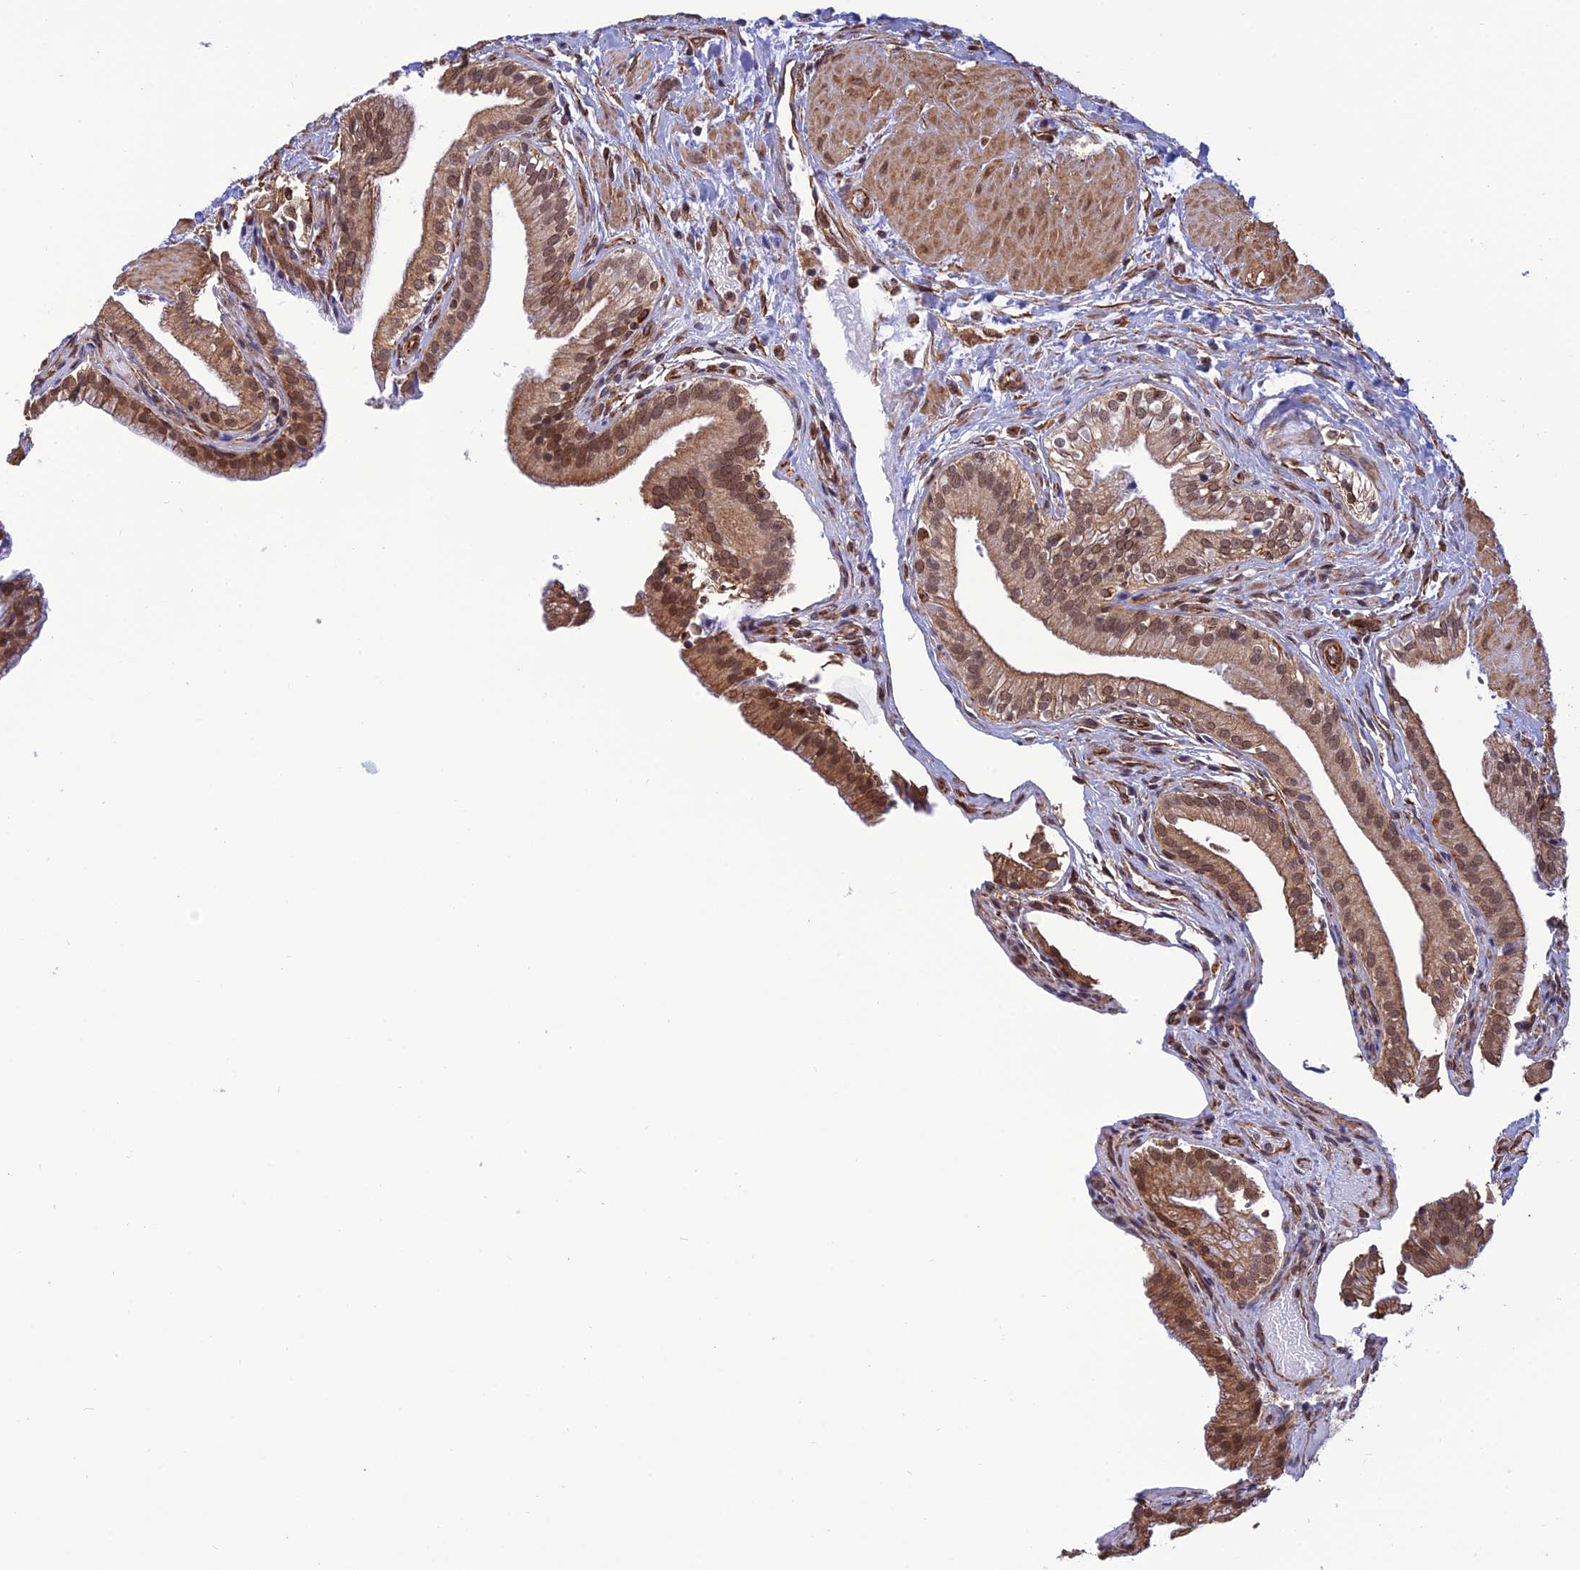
{"staining": {"intensity": "moderate", "quantity": ">75%", "location": "cytoplasmic/membranous,nuclear"}, "tissue": "gallbladder", "cell_type": "Glandular cells", "image_type": "normal", "snomed": [{"axis": "morphology", "description": "Normal tissue, NOS"}, {"axis": "topography", "description": "Gallbladder"}], "caption": "The histopathology image shows a brown stain indicating the presence of a protein in the cytoplasmic/membranous,nuclear of glandular cells in gallbladder. (DAB (3,3'-diaminobenzidine) = brown stain, brightfield microscopy at high magnification).", "gene": "PAGR1", "patient": {"sex": "male", "age": 24}}